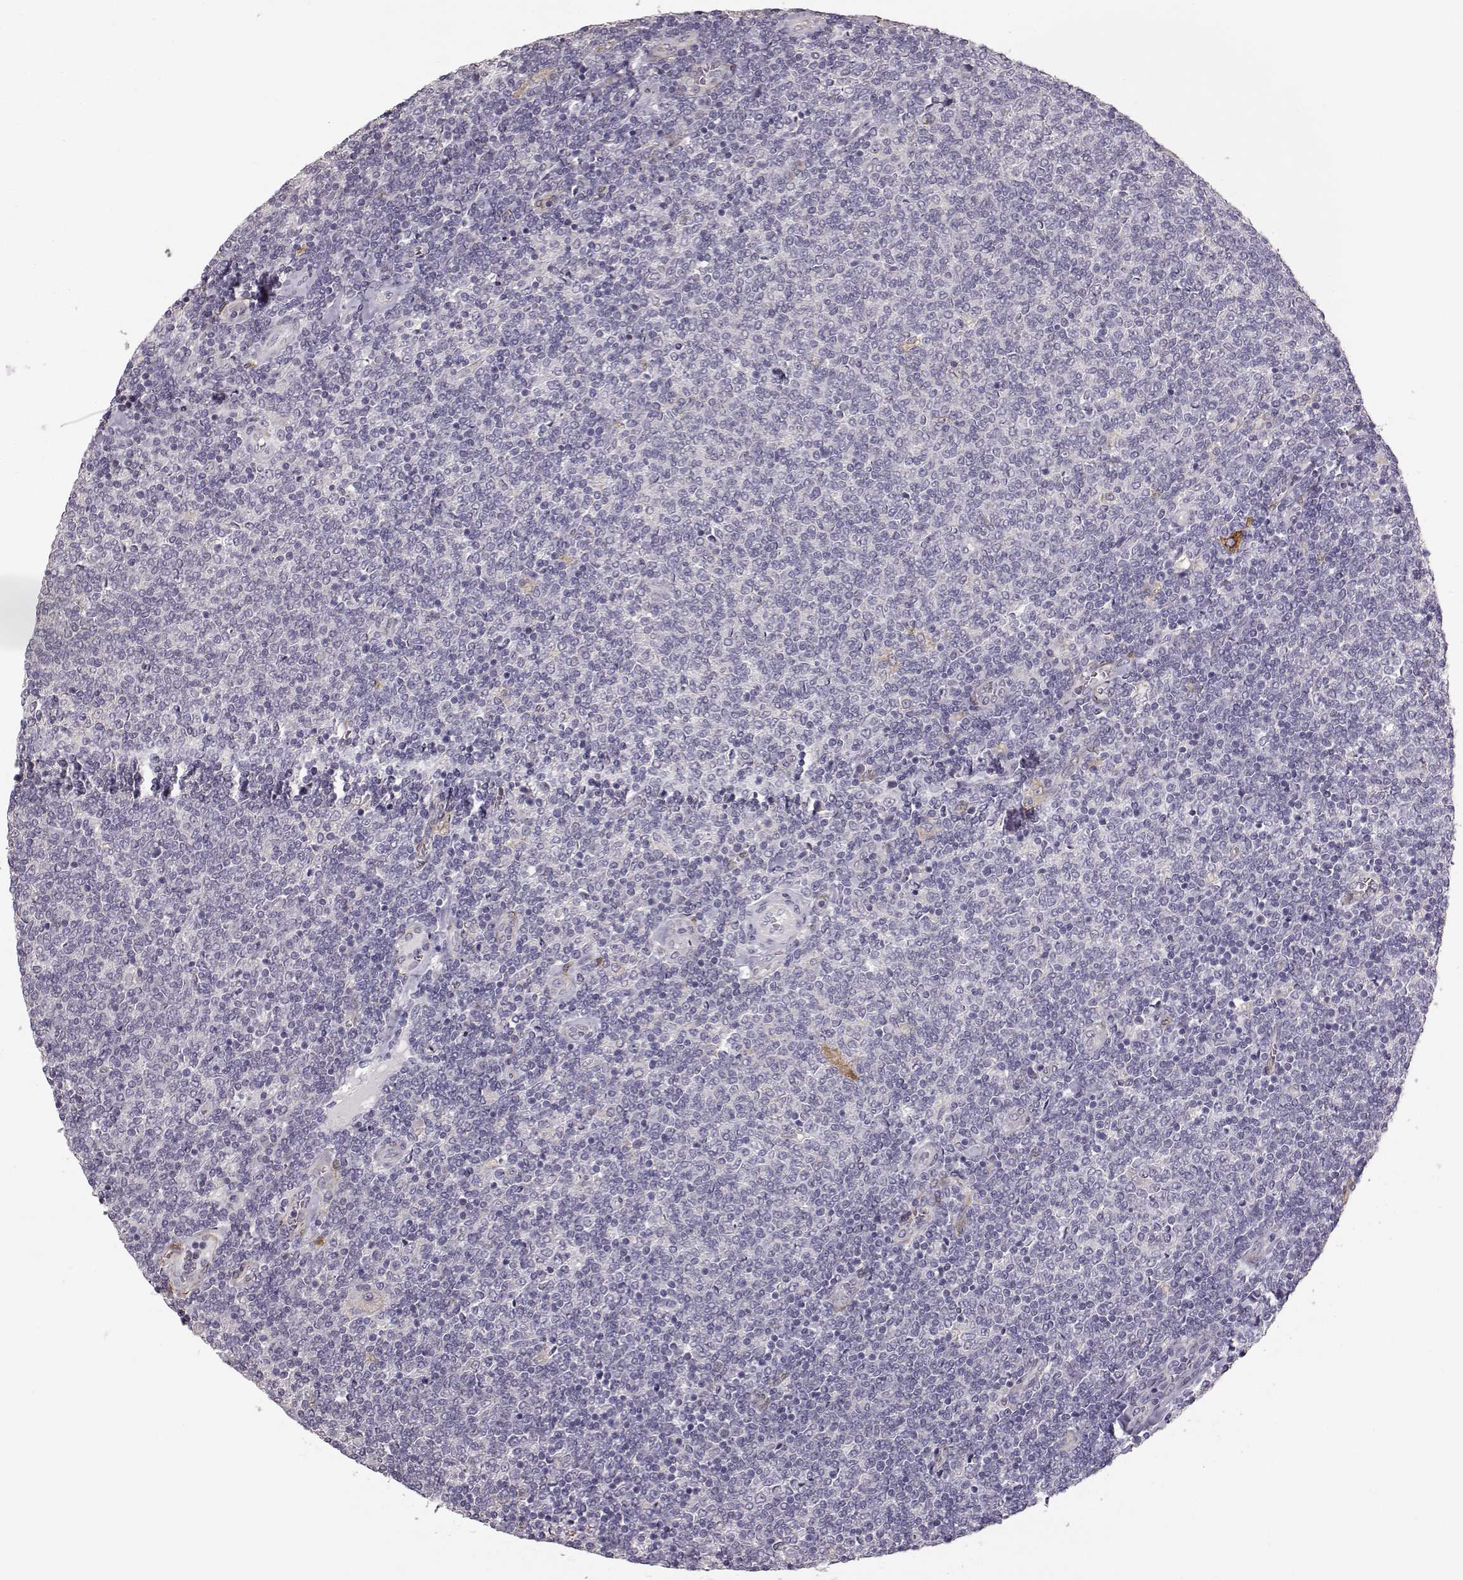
{"staining": {"intensity": "negative", "quantity": "none", "location": "none"}, "tissue": "lymphoma", "cell_type": "Tumor cells", "image_type": "cancer", "snomed": [{"axis": "morphology", "description": "Malignant lymphoma, non-Hodgkin's type, Low grade"}, {"axis": "topography", "description": "Lymph node"}], "caption": "A high-resolution photomicrograph shows IHC staining of lymphoma, which exhibits no significant positivity in tumor cells.", "gene": "GHR", "patient": {"sex": "male", "age": 52}}